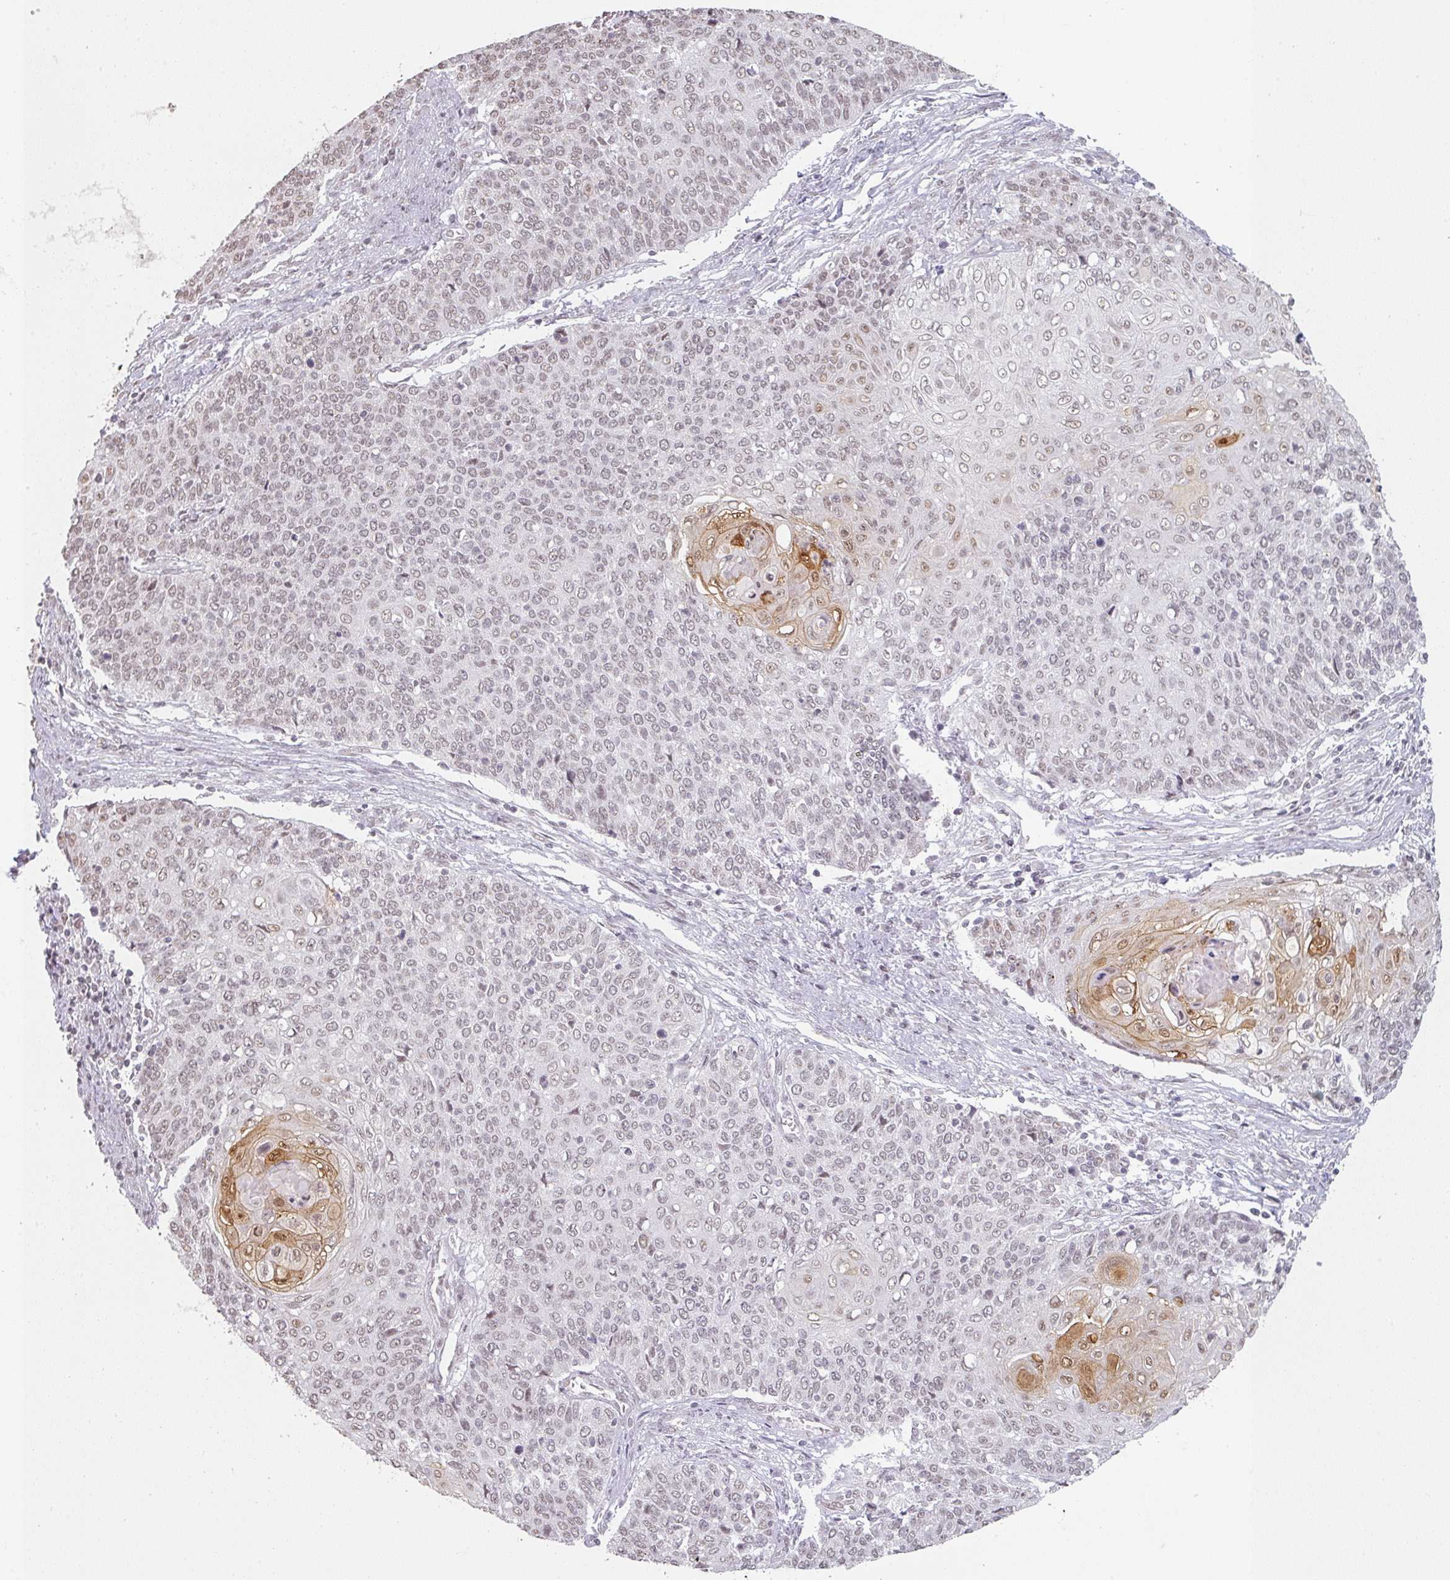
{"staining": {"intensity": "moderate", "quantity": "<25%", "location": "cytoplasmic/membranous,nuclear"}, "tissue": "cervical cancer", "cell_type": "Tumor cells", "image_type": "cancer", "snomed": [{"axis": "morphology", "description": "Squamous cell carcinoma, NOS"}, {"axis": "topography", "description": "Cervix"}], "caption": "Moderate cytoplasmic/membranous and nuclear protein staining is identified in about <25% of tumor cells in squamous cell carcinoma (cervical). Immunohistochemistry stains the protein in brown and the nuclei are stained blue.", "gene": "SPRR1A", "patient": {"sex": "female", "age": 39}}